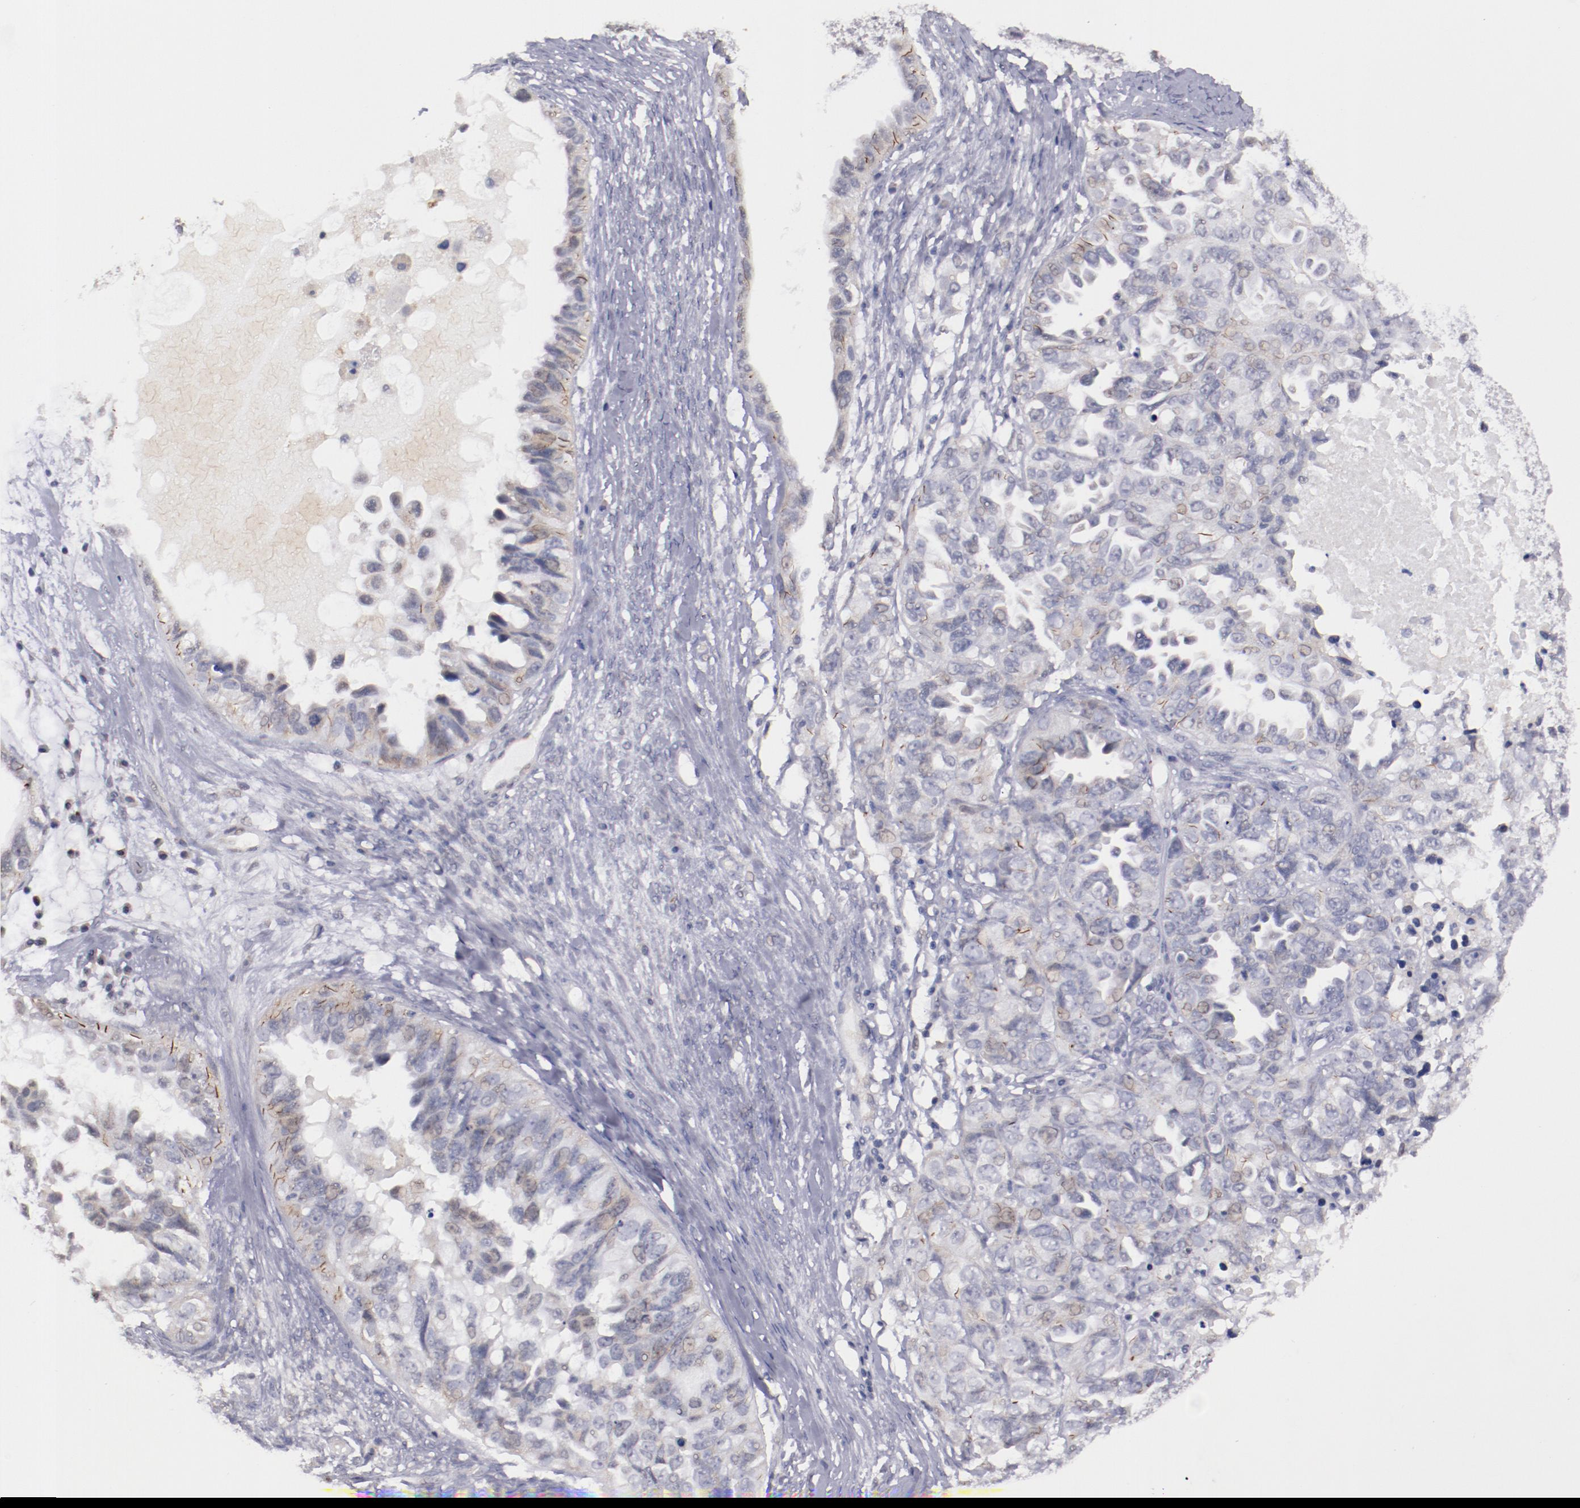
{"staining": {"intensity": "moderate", "quantity": "<25%", "location": "cytoplasmic/membranous"}, "tissue": "ovarian cancer", "cell_type": "Tumor cells", "image_type": "cancer", "snomed": [{"axis": "morphology", "description": "Cystadenocarcinoma, serous, NOS"}, {"axis": "topography", "description": "Ovary"}], "caption": "Moderate cytoplasmic/membranous protein positivity is seen in approximately <25% of tumor cells in serous cystadenocarcinoma (ovarian).", "gene": "NRXN3", "patient": {"sex": "female", "age": 82}}